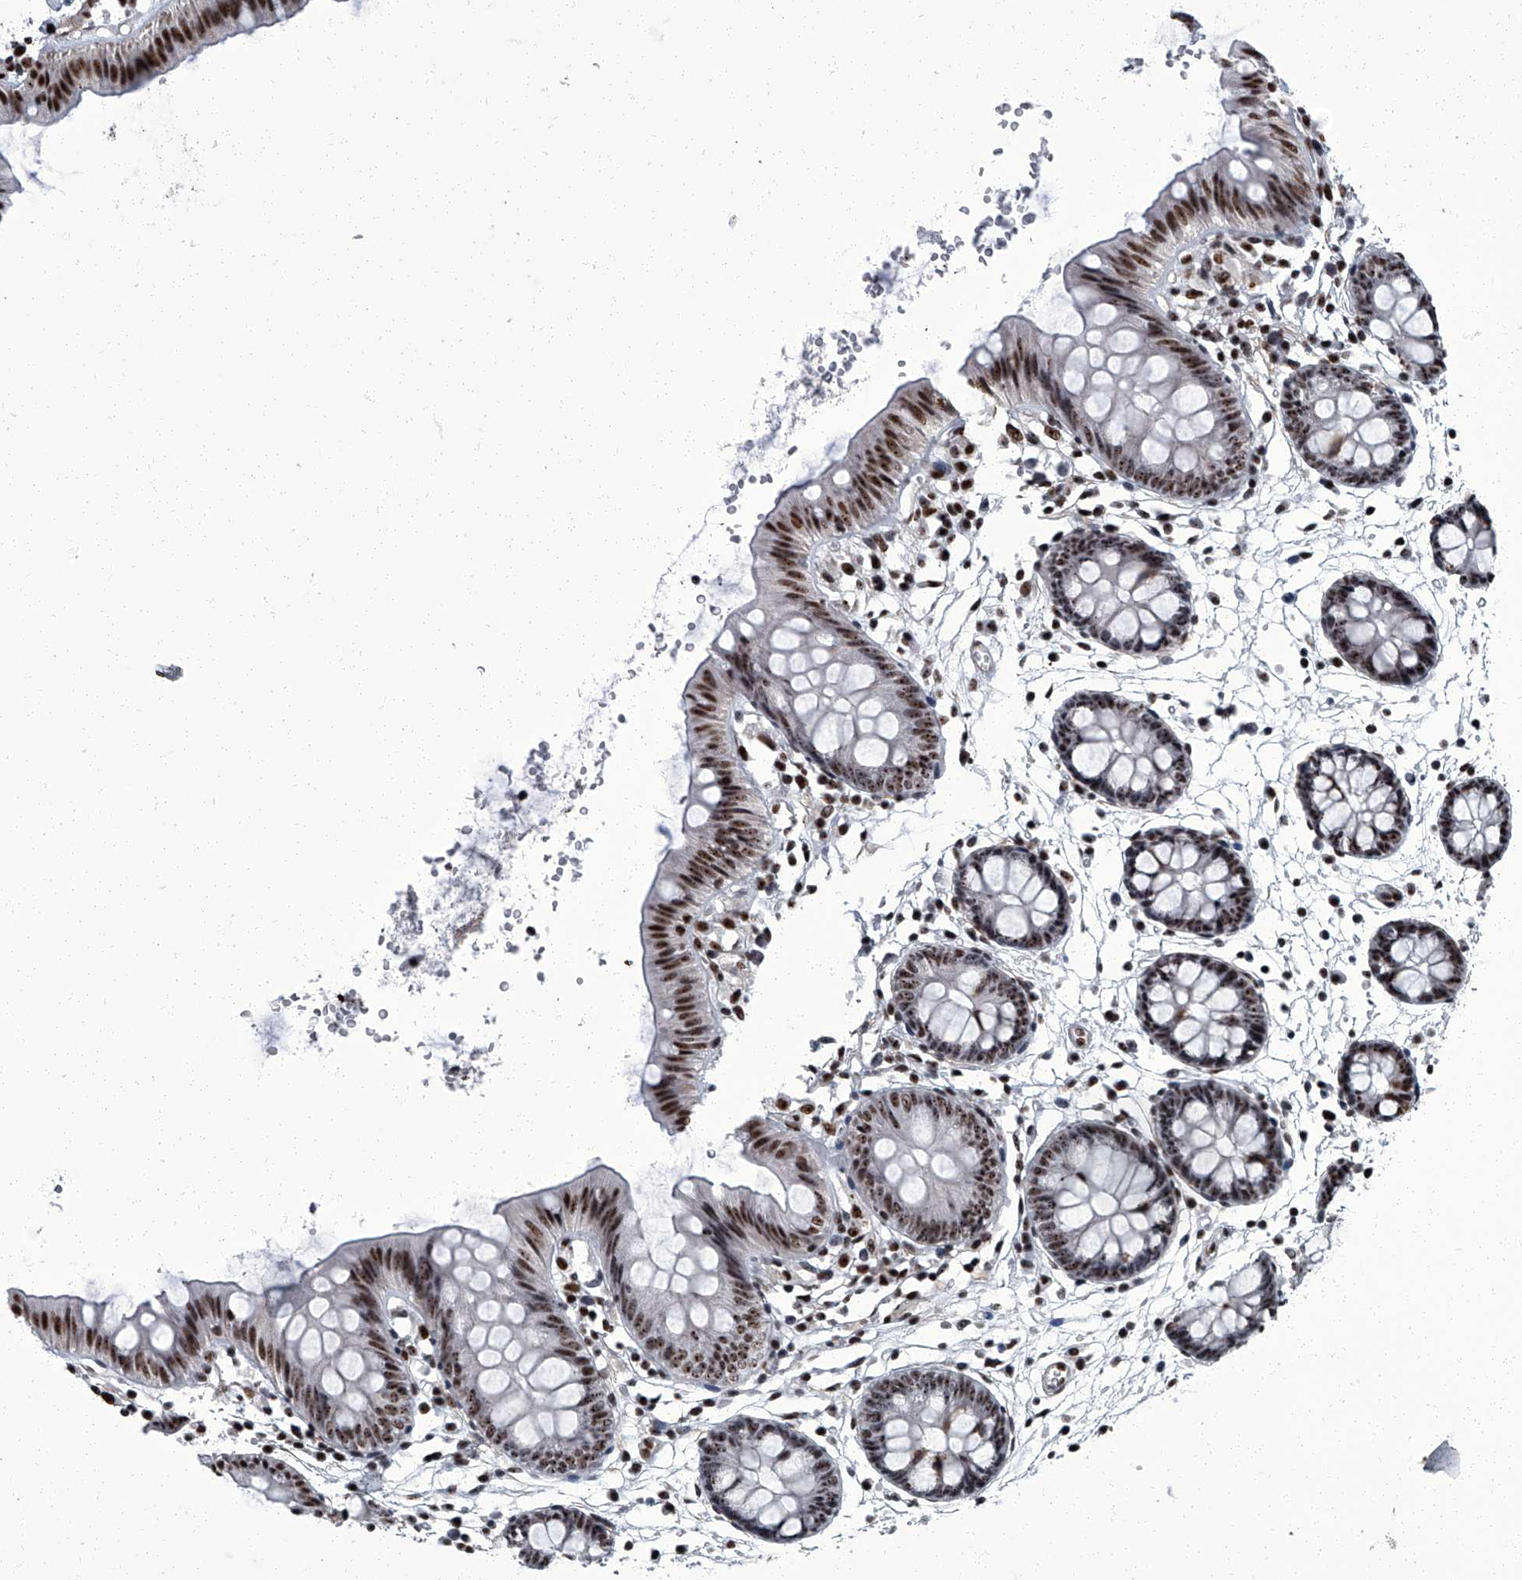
{"staining": {"intensity": "moderate", "quantity": ">75%", "location": "cytoplasmic/membranous,nuclear"}, "tissue": "colon", "cell_type": "Endothelial cells", "image_type": "normal", "snomed": [{"axis": "morphology", "description": "Normal tissue, NOS"}, {"axis": "topography", "description": "Colon"}], "caption": "Immunohistochemistry (DAB) staining of normal colon demonstrates moderate cytoplasmic/membranous,nuclear protein expression in approximately >75% of endothelial cells.", "gene": "ZNF518B", "patient": {"sex": "male", "age": 56}}